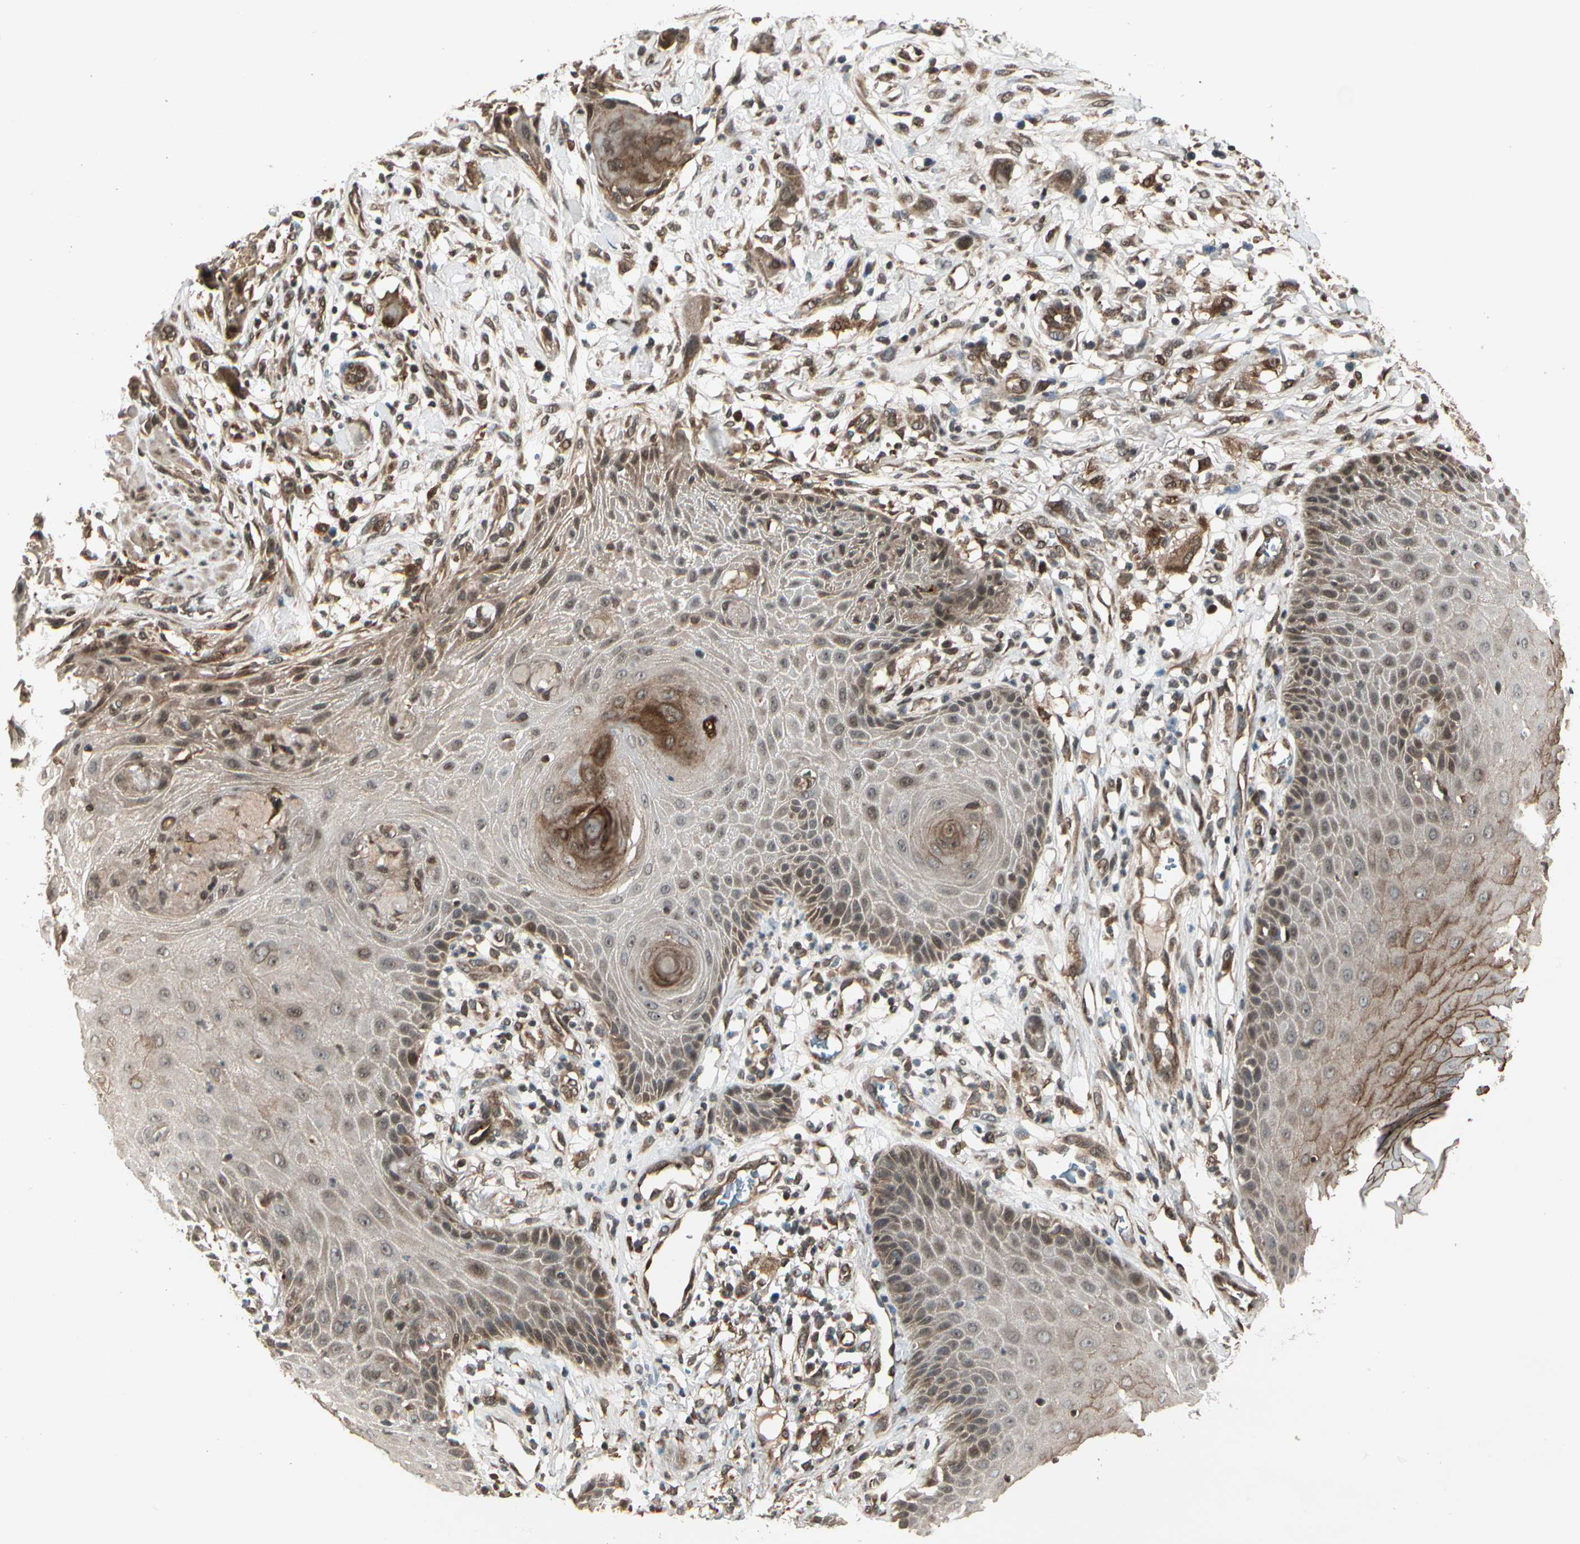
{"staining": {"intensity": "weak", "quantity": "25%-75%", "location": "cytoplasmic/membranous"}, "tissue": "skin cancer", "cell_type": "Tumor cells", "image_type": "cancer", "snomed": [{"axis": "morphology", "description": "Normal tissue, NOS"}, {"axis": "morphology", "description": "Squamous cell carcinoma, NOS"}, {"axis": "topography", "description": "Skin"}], "caption": "Tumor cells display low levels of weak cytoplasmic/membranous expression in approximately 25%-75% of cells in human skin cancer (squamous cell carcinoma).", "gene": "GLUL", "patient": {"sex": "female", "age": 59}}